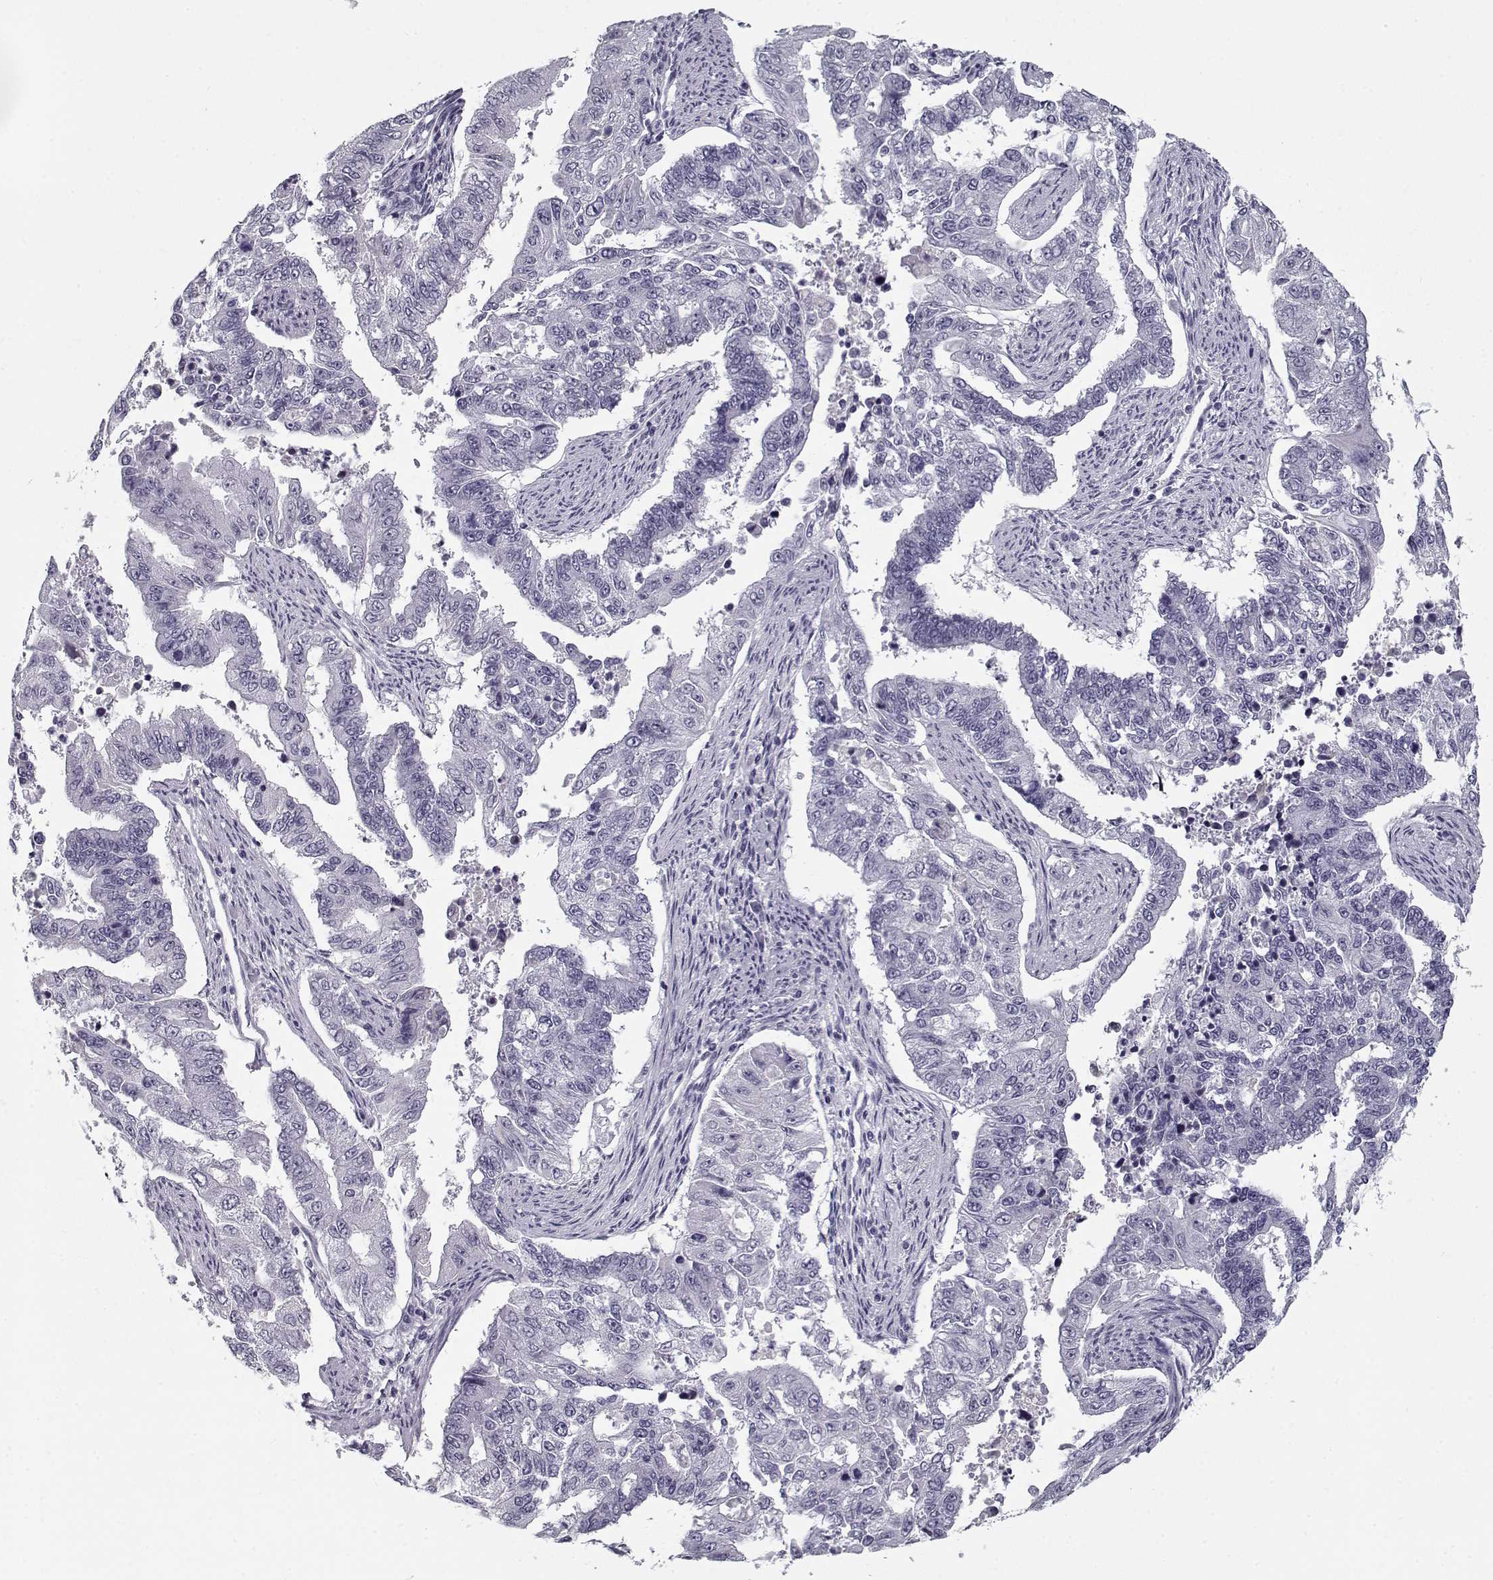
{"staining": {"intensity": "negative", "quantity": "none", "location": "none"}, "tissue": "endometrial cancer", "cell_type": "Tumor cells", "image_type": "cancer", "snomed": [{"axis": "morphology", "description": "Adenocarcinoma, NOS"}, {"axis": "topography", "description": "Uterus"}], "caption": "Immunohistochemistry (IHC) image of neoplastic tissue: endometrial cancer (adenocarcinoma) stained with DAB exhibits no significant protein expression in tumor cells.", "gene": "SPACA9", "patient": {"sex": "female", "age": 59}}